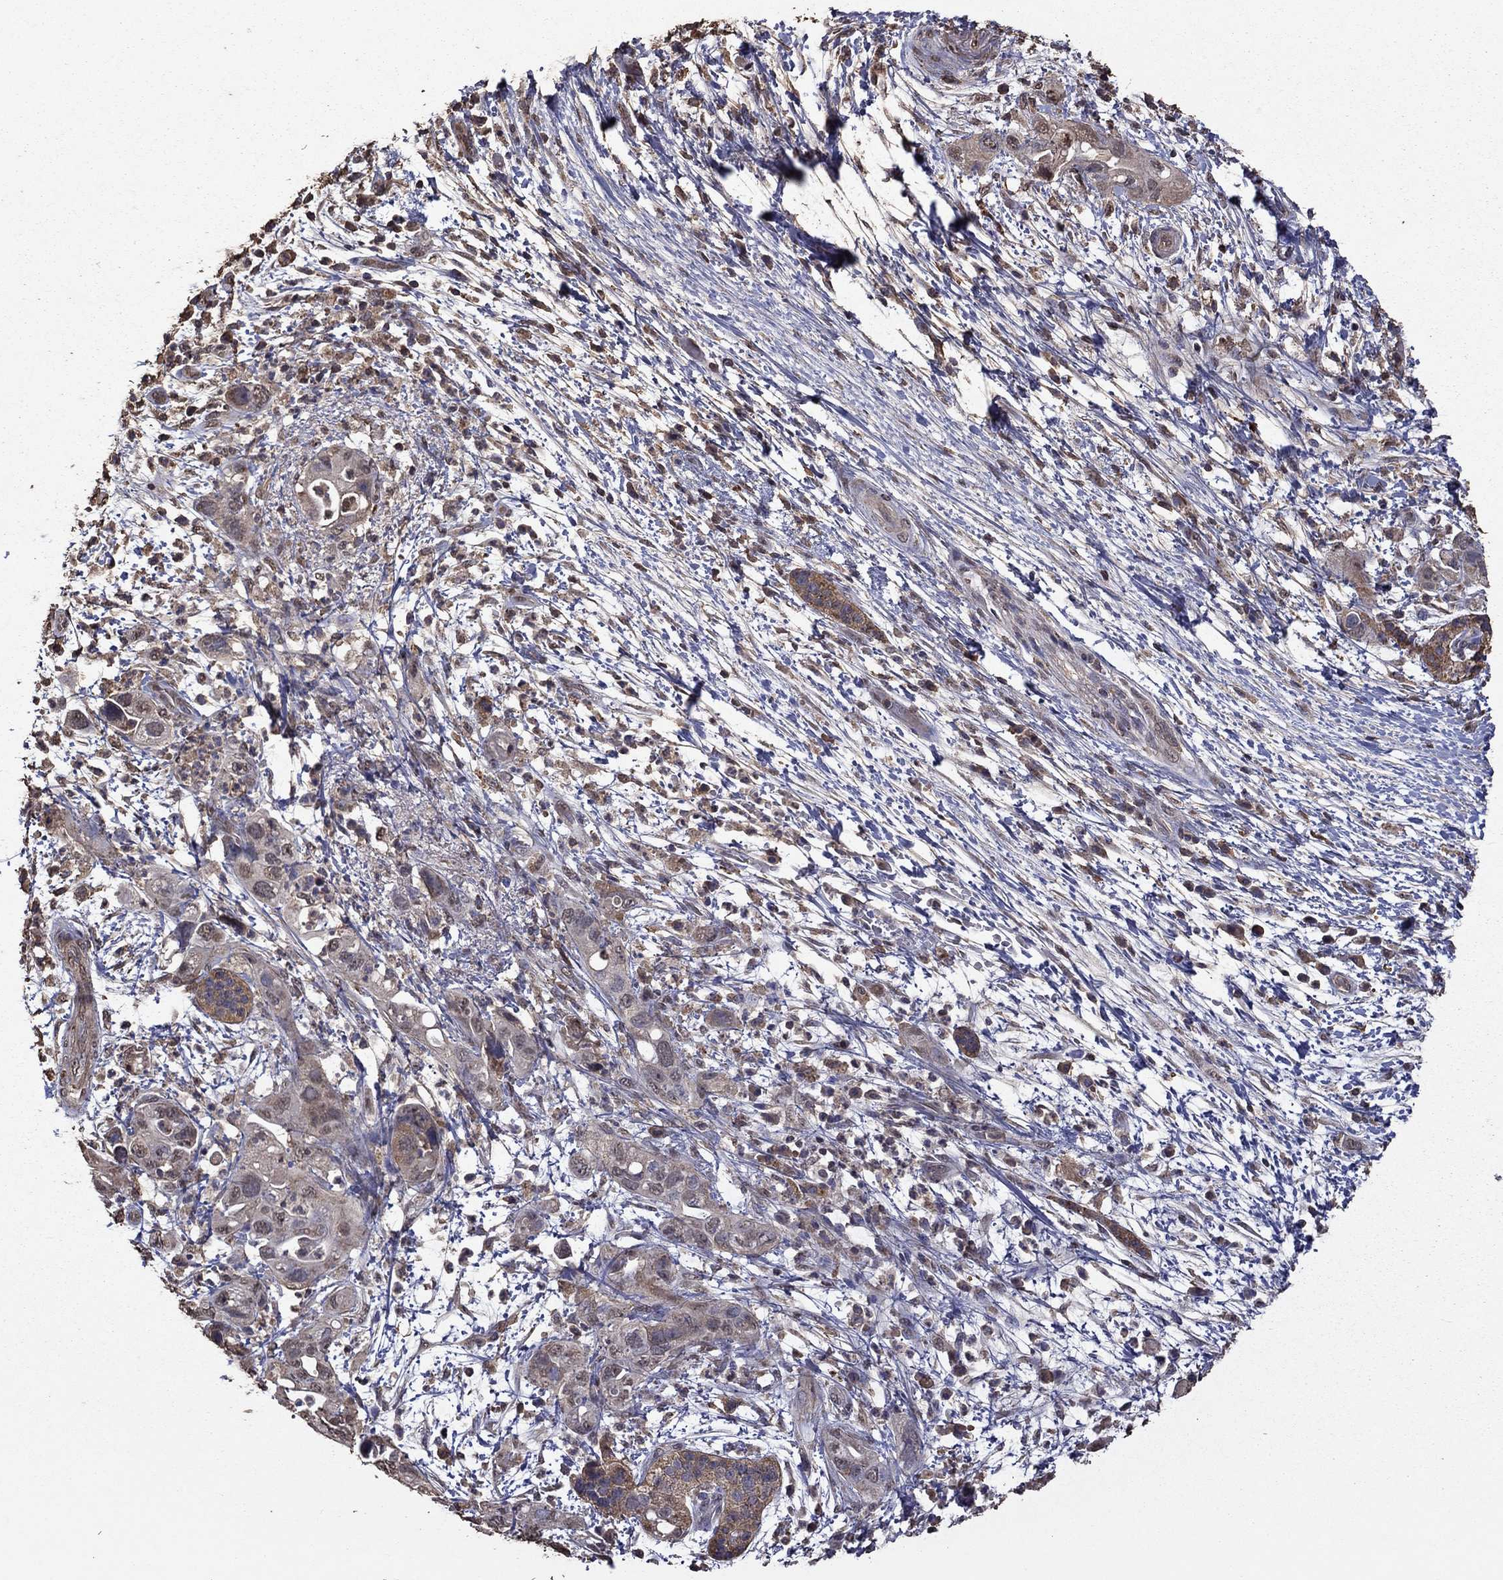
{"staining": {"intensity": "negative", "quantity": "none", "location": "none"}, "tissue": "pancreatic cancer", "cell_type": "Tumor cells", "image_type": "cancer", "snomed": [{"axis": "morphology", "description": "Adenocarcinoma, NOS"}, {"axis": "topography", "description": "Pancreas"}], "caption": "There is no significant positivity in tumor cells of pancreatic cancer. Nuclei are stained in blue.", "gene": "SERPINA5", "patient": {"sex": "female", "age": 72}}